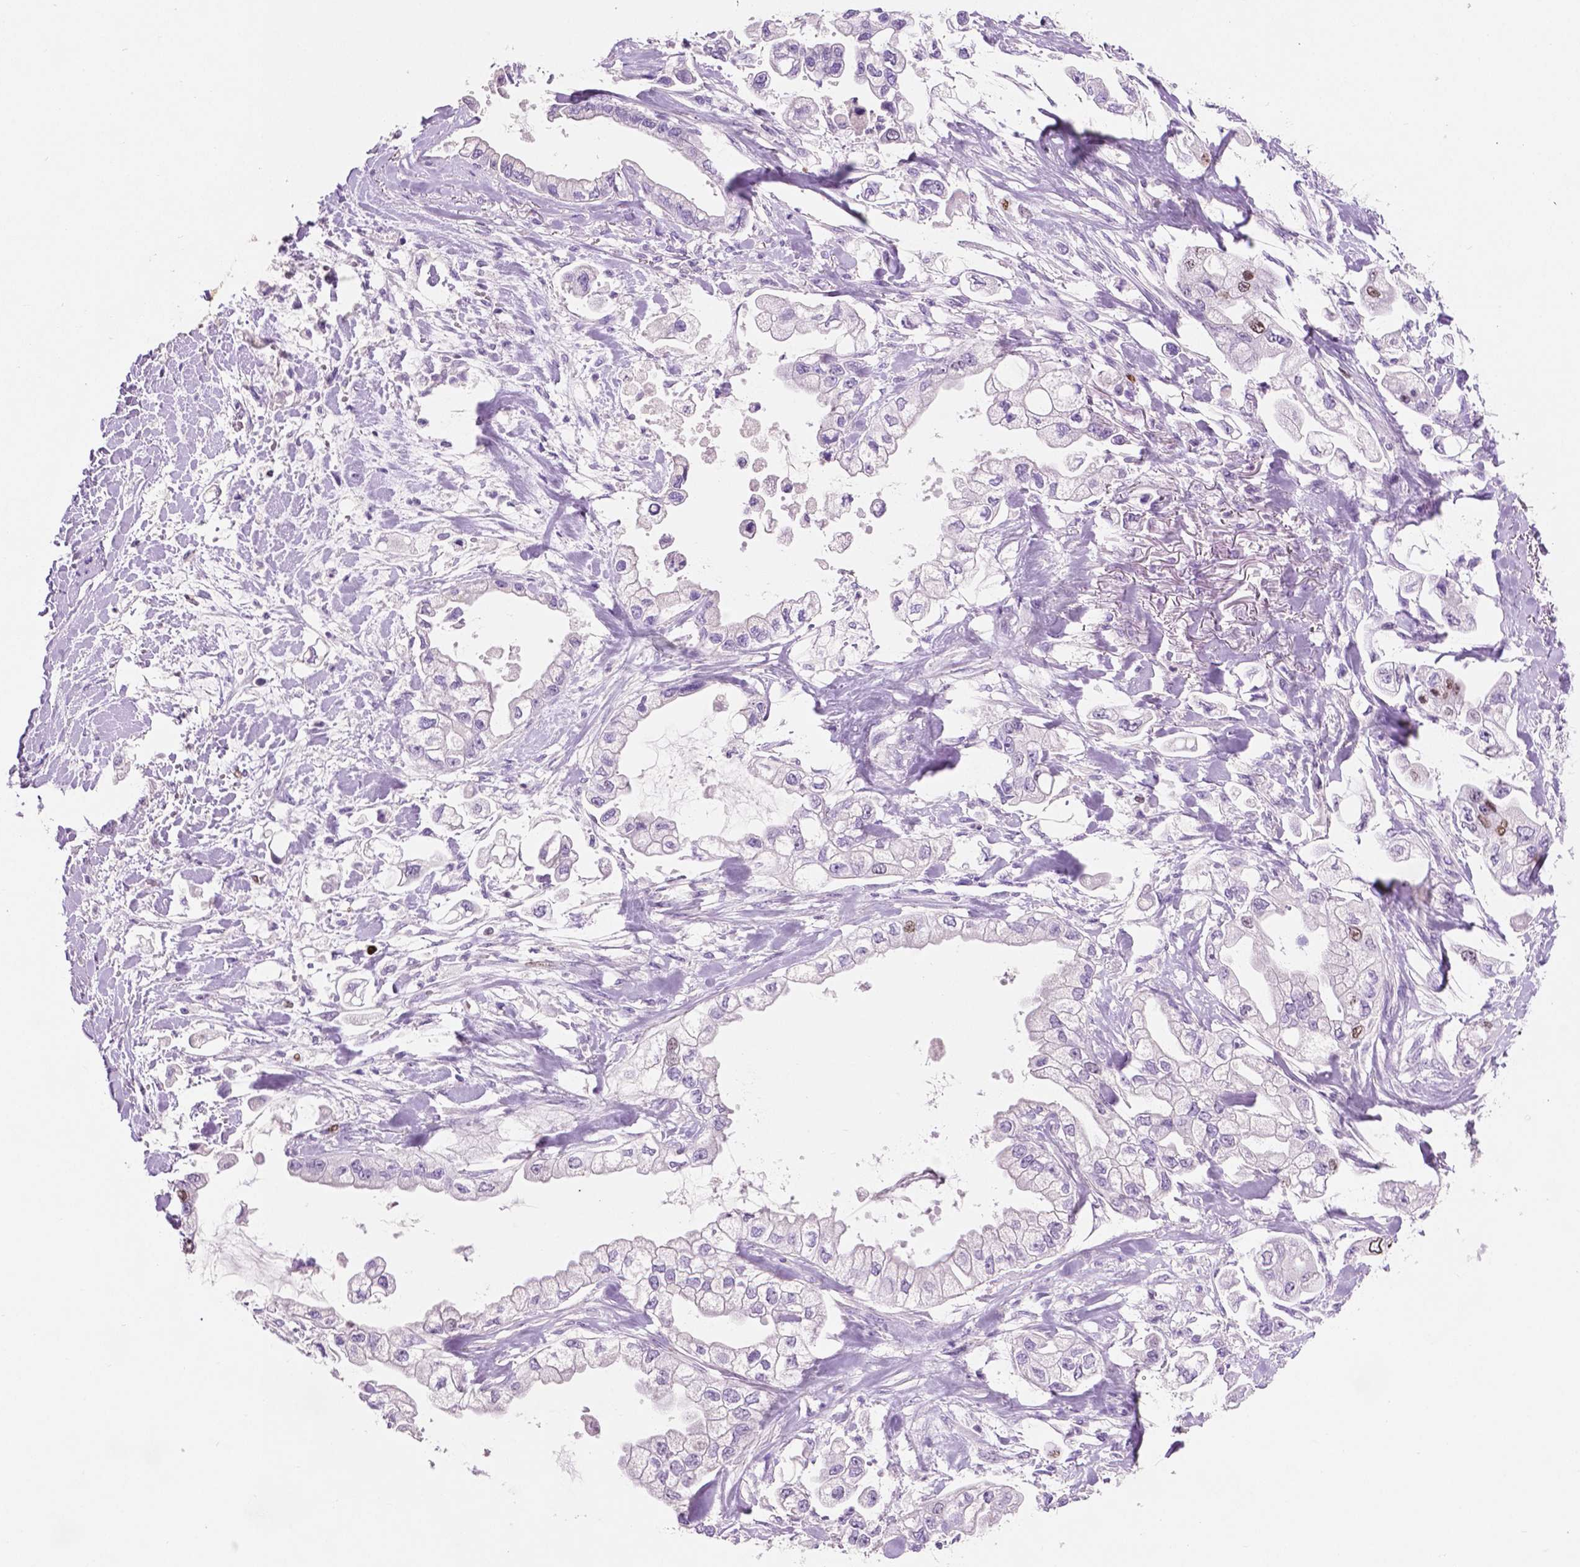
{"staining": {"intensity": "moderate", "quantity": "<25%", "location": "nuclear"}, "tissue": "stomach cancer", "cell_type": "Tumor cells", "image_type": "cancer", "snomed": [{"axis": "morphology", "description": "Adenocarcinoma, NOS"}, {"axis": "topography", "description": "Stomach"}], "caption": "A high-resolution histopathology image shows IHC staining of stomach adenocarcinoma, which reveals moderate nuclear expression in about <25% of tumor cells. (IHC, brightfield microscopy, high magnification).", "gene": "SIAH2", "patient": {"sex": "male", "age": 62}}